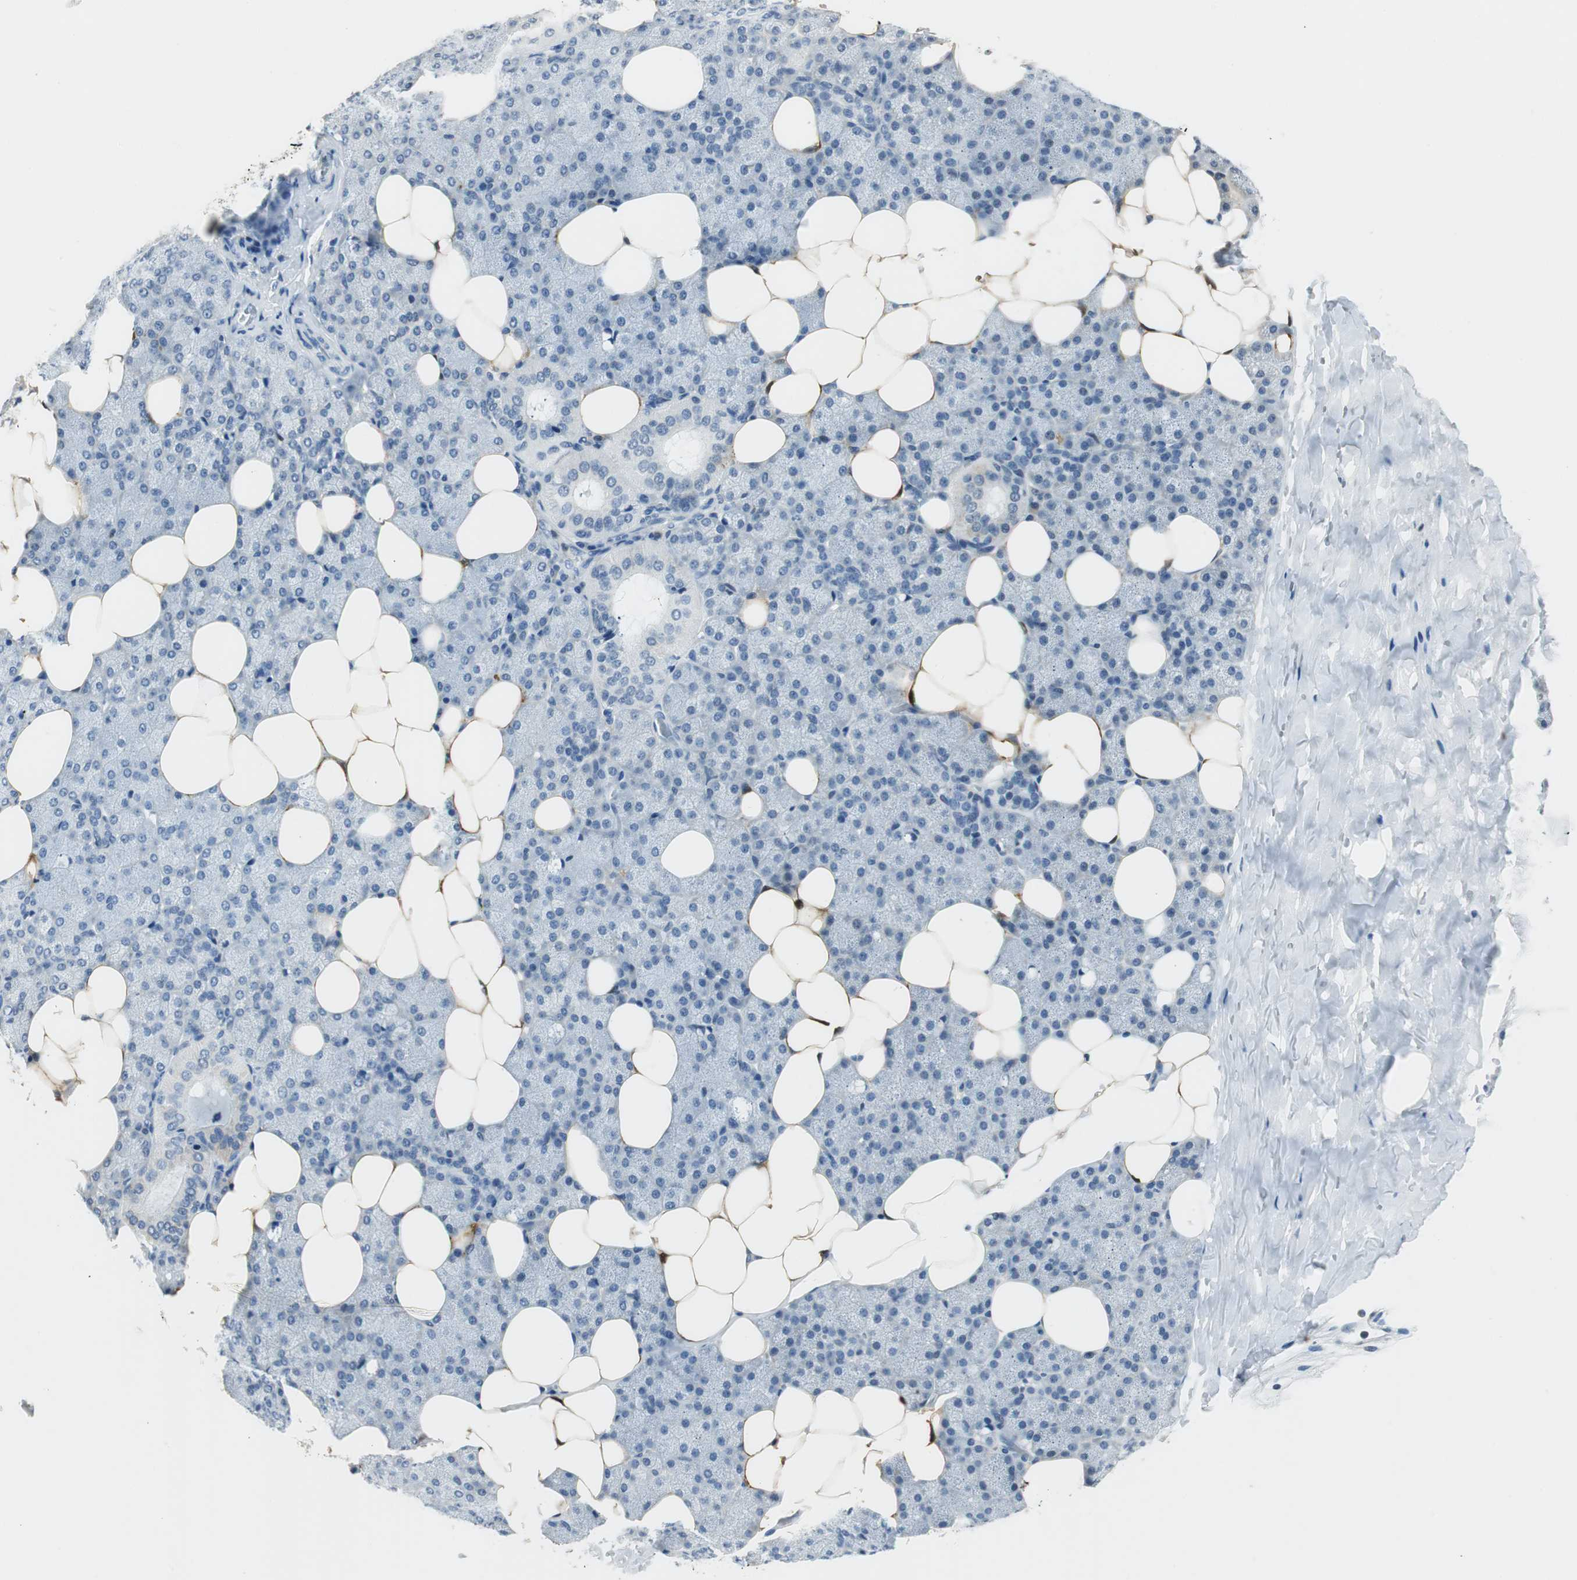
{"staining": {"intensity": "negative", "quantity": "none", "location": "none"}, "tissue": "salivary gland", "cell_type": "Glandular cells", "image_type": "normal", "snomed": [{"axis": "morphology", "description": "Normal tissue, NOS"}, {"axis": "topography", "description": "Lymph node"}, {"axis": "topography", "description": "Salivary gland"}], "caption": "IHC photomicrograph of unremarkable salivary gland: human salivary gland stained with DAB (3,3'-diaminobenzidine) reveals no significant protein expression in glandular cells. (DAB (3,3'-diaminobenzidine) immunohistochemistry (IHC) with hematoxylin counter stain).", "gene": "ME1", "patient": {"sex": "male", "age": 8}}